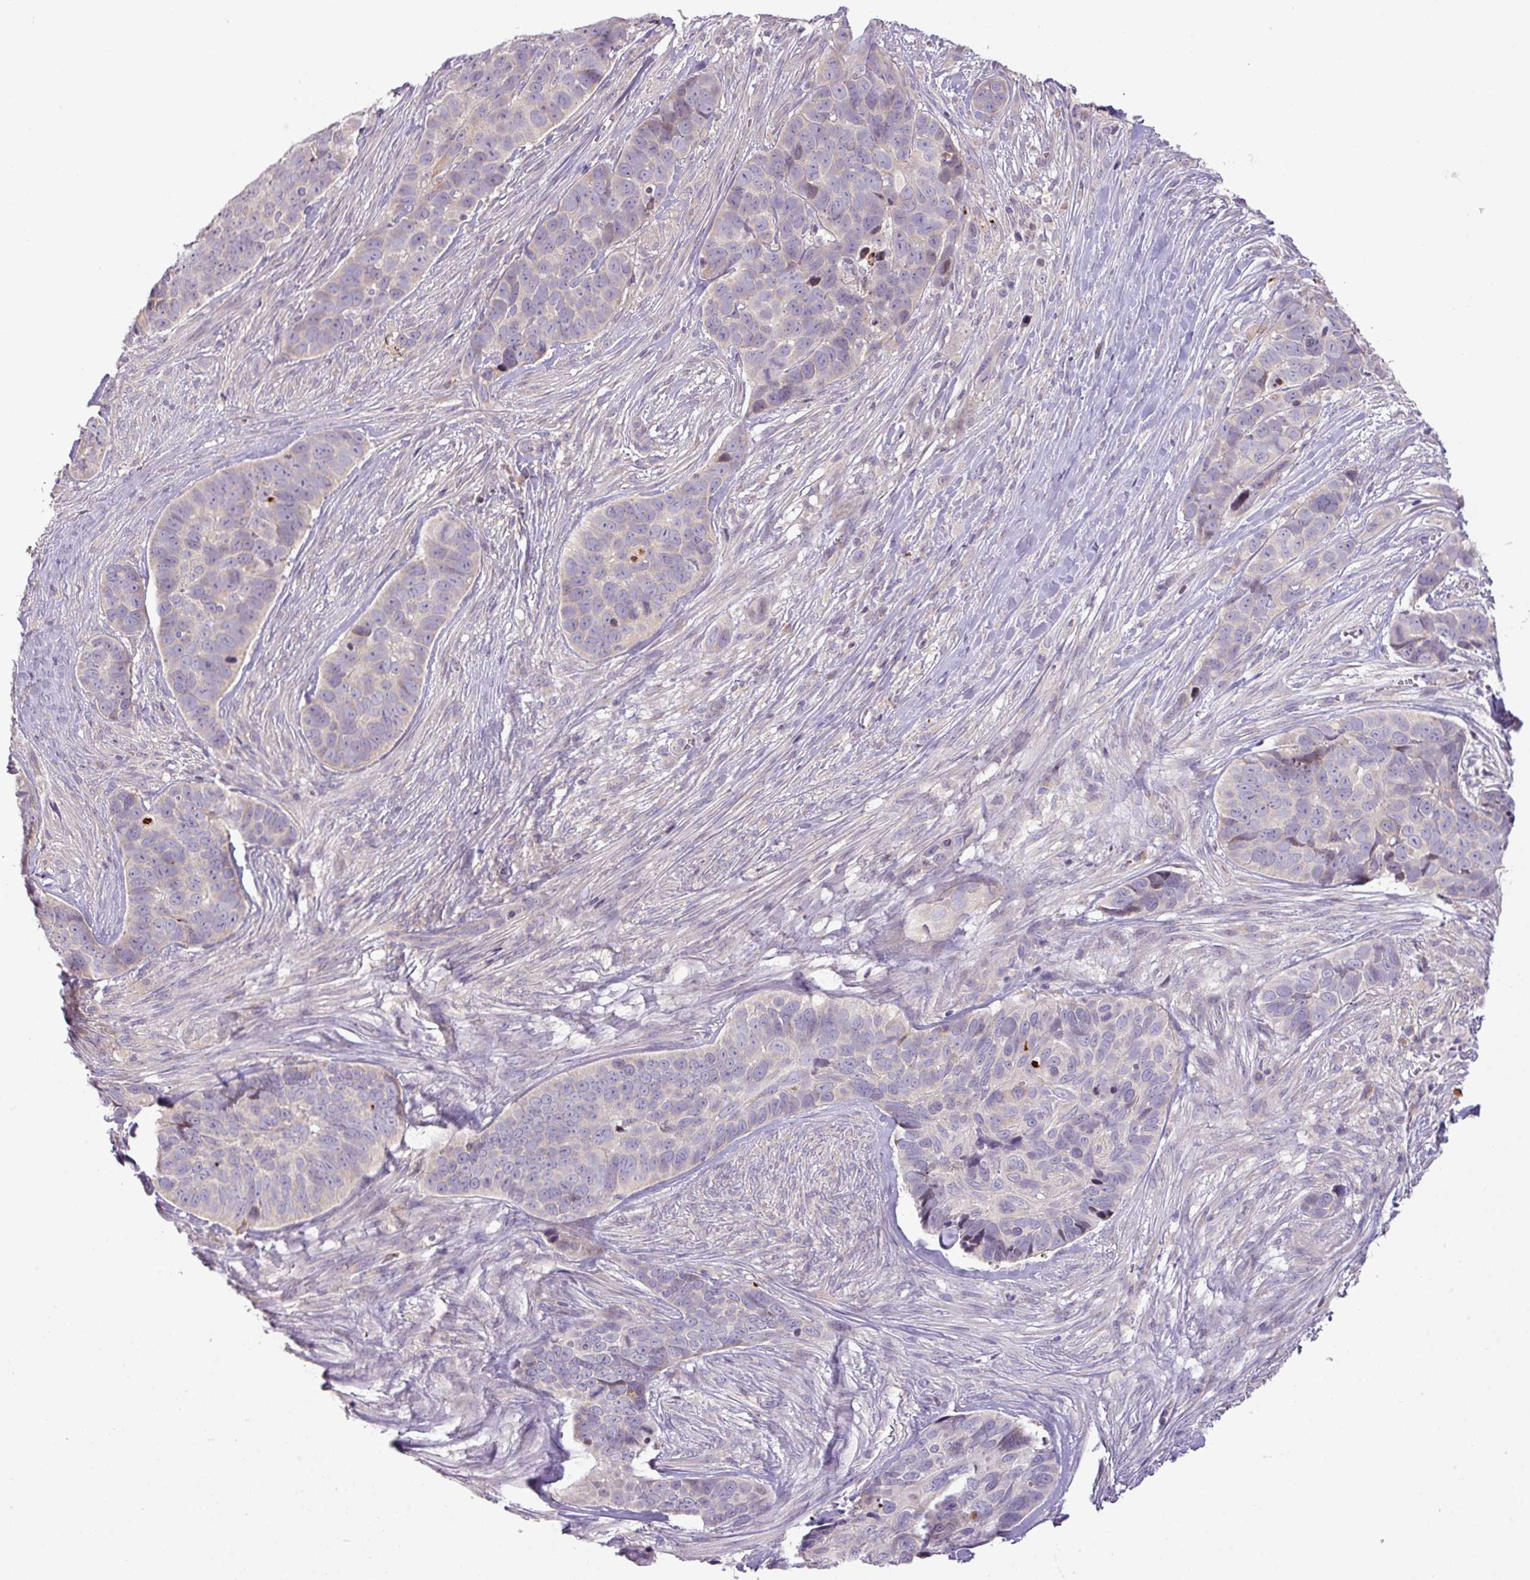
{"staining": {"intensity": "negative", "quantity": "none", "location": "none"}, "tissue": "skin cancer", "cell_type": "Tumor cells", "image_type": "cancer", "snomed": [{"axis": "morphology", "description": "Basal cell carcinoma"}, {"axis": "topography", "description": "Skin"}], "caption": "A photomicrograph of skin cancer (basal cell carcinoma) stained for a protein shows no brown staining in tumor cells.", "gene": "ZNF394", "patient": {"sex": "female", "age": 82}}